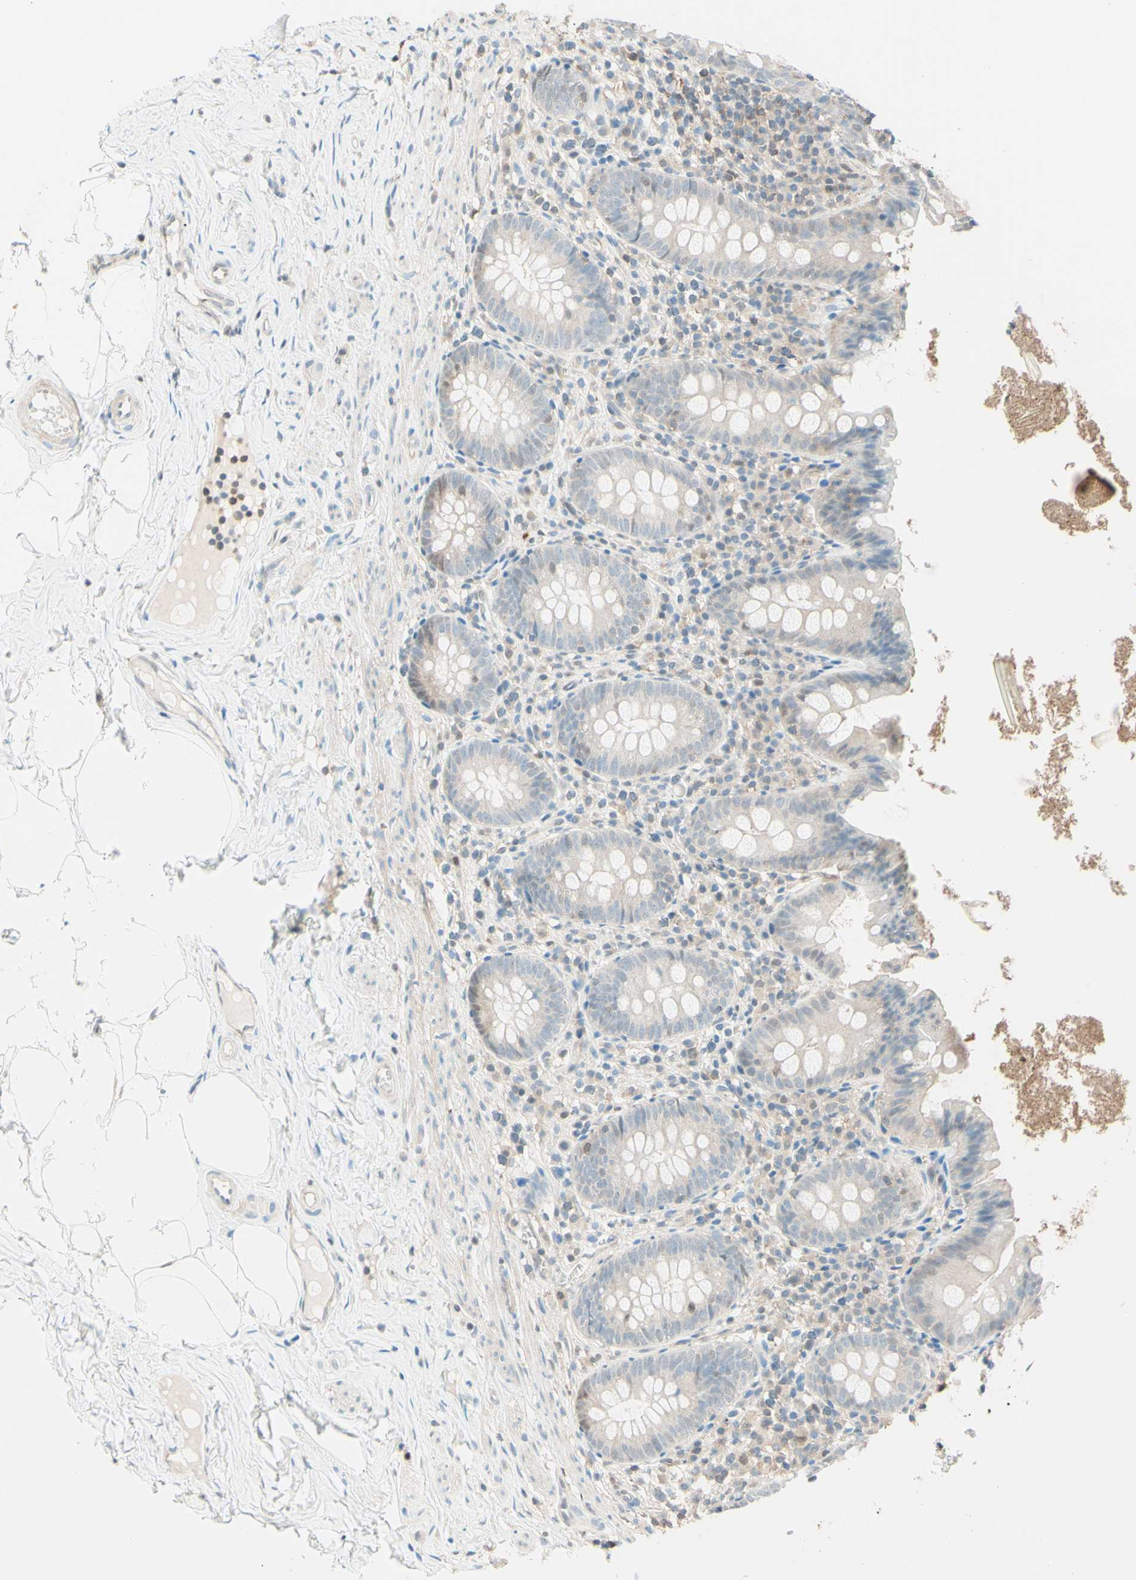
{"staining": {"intensity": "negative", "quantity": "none", "location": "none"}, "tissue": "appendix", "cell_type": "Glandular cells", "image_type": "normal", "snomed": [{"axis": "morphology", "description": "Normal tissue, NOS"}, {"axis": "topography", "description": "Appendix"}], "caption": "Glandular cells are negative for protein expression in unremarkable human appendix. (DAB immunohistochemistry (IHC) with hematoxylin counter stain).", "gene": "UPK3B", "patient": {"sex": "male", "age": 52}}